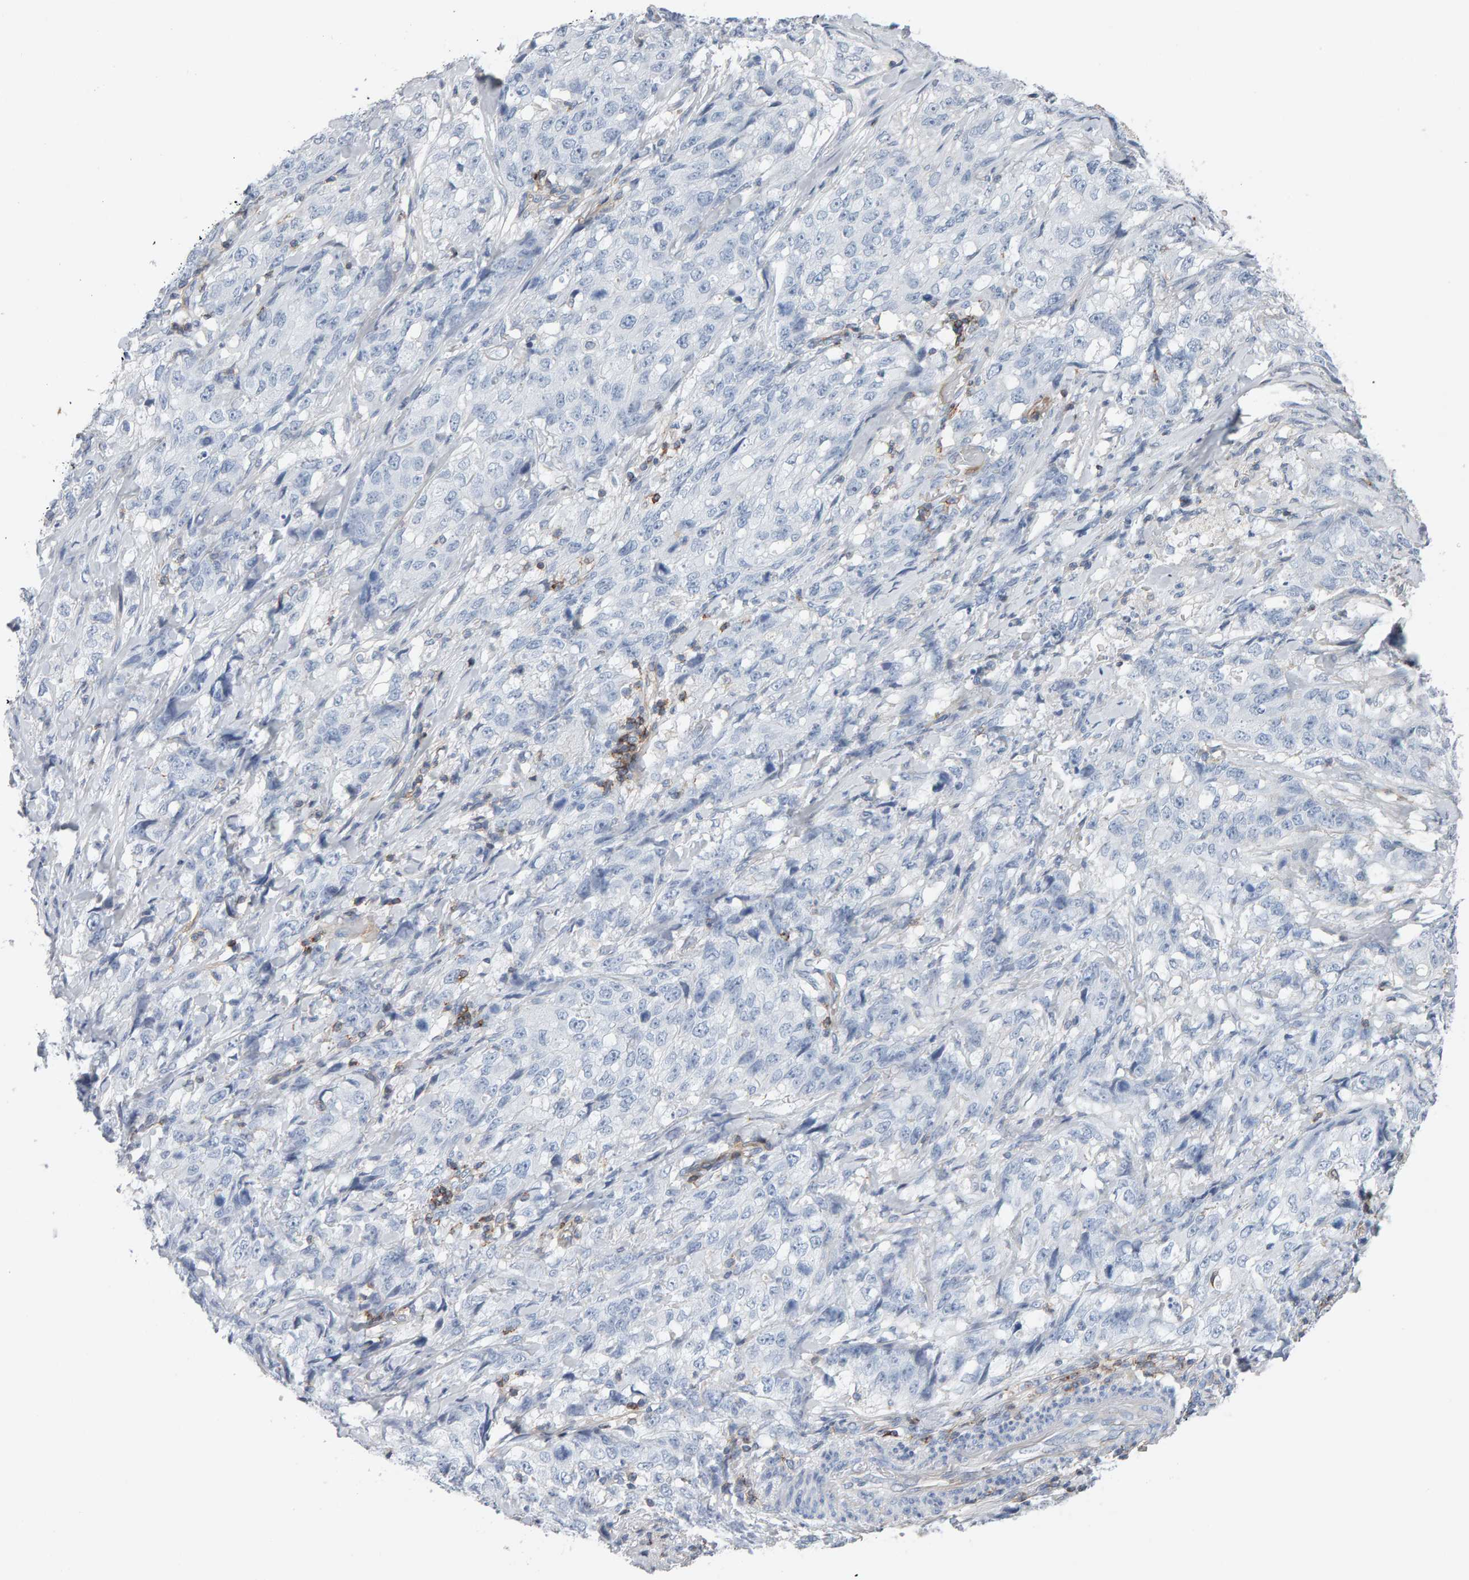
{"staining": {"intensity": "negative", "quantity": "none", "location": "none"}, "tissue": "stomach cancer", "cell_type": "Tumor cells", "image_type": "cancer", "snomed": [{"axis": "morphology", "description": "Adenocarcinoma, NOS"}, {"axis": "topography", "description": "Stomach"}], "caption": "Tumor cells show no significant expression in stomach adenocarcinoma.", "gene": "FYN", "patient": {"sex": "male", "age": 48}}